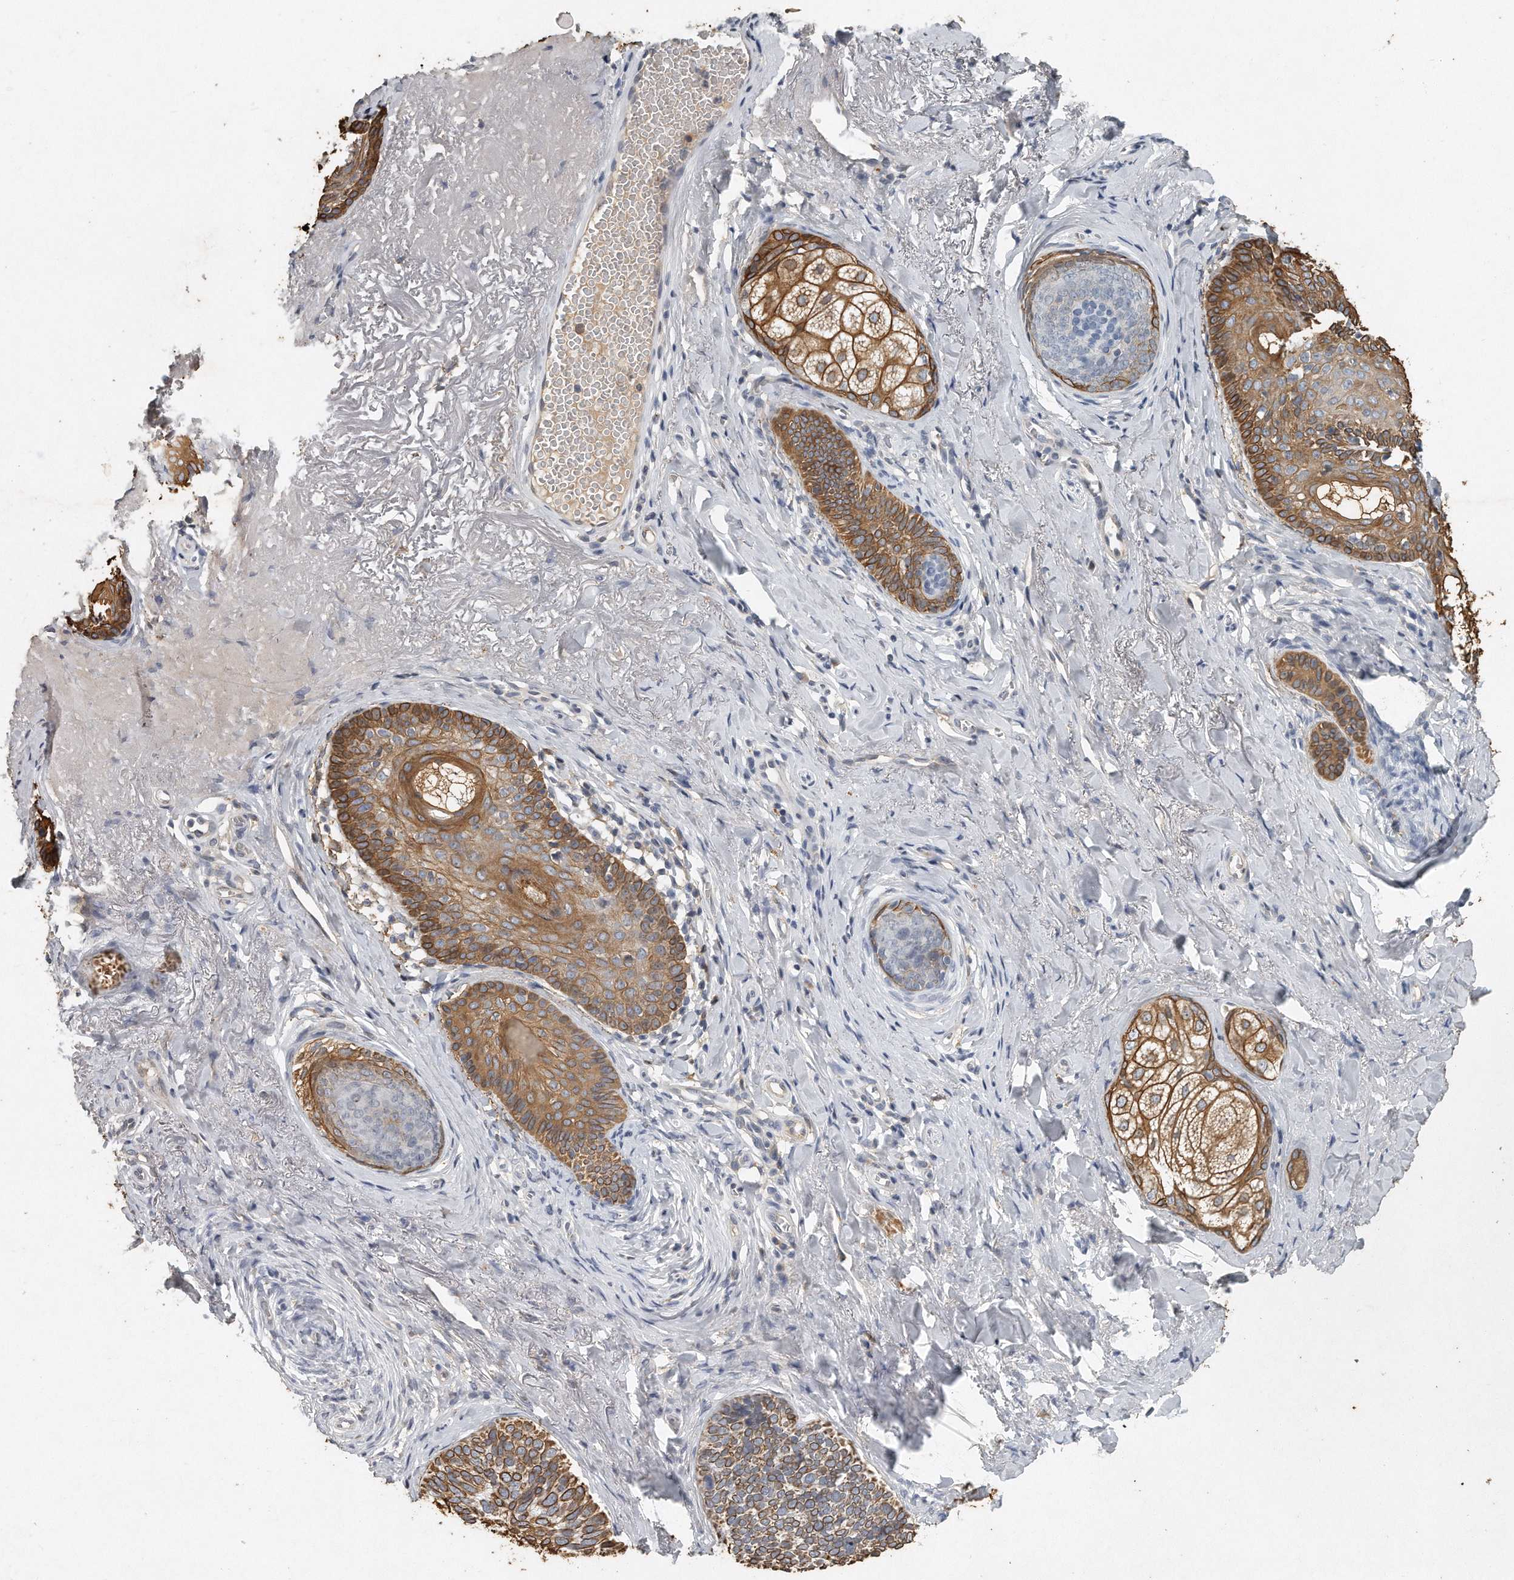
{"staining": {"intensity": "moderate", "quantity": ">75%", "location": "cytoplasmic/membranous"}, "tissue": "skin cancer", "cell_type": "Tumor cells", "image_type": "cancer", "snomed": [{"axis": "morphology", "description": "Basal cell carcinoma"}, {"axis": "topography", "description": "Skin"}], "caption": "Protein analysis of basal cell carcinoma (skin) tissue shows moderate cytoplasmic/membranous expression in about >75% of tumor cells.", "gene": "CAMK1", "patient": {"sex": "male", "age": 62}}